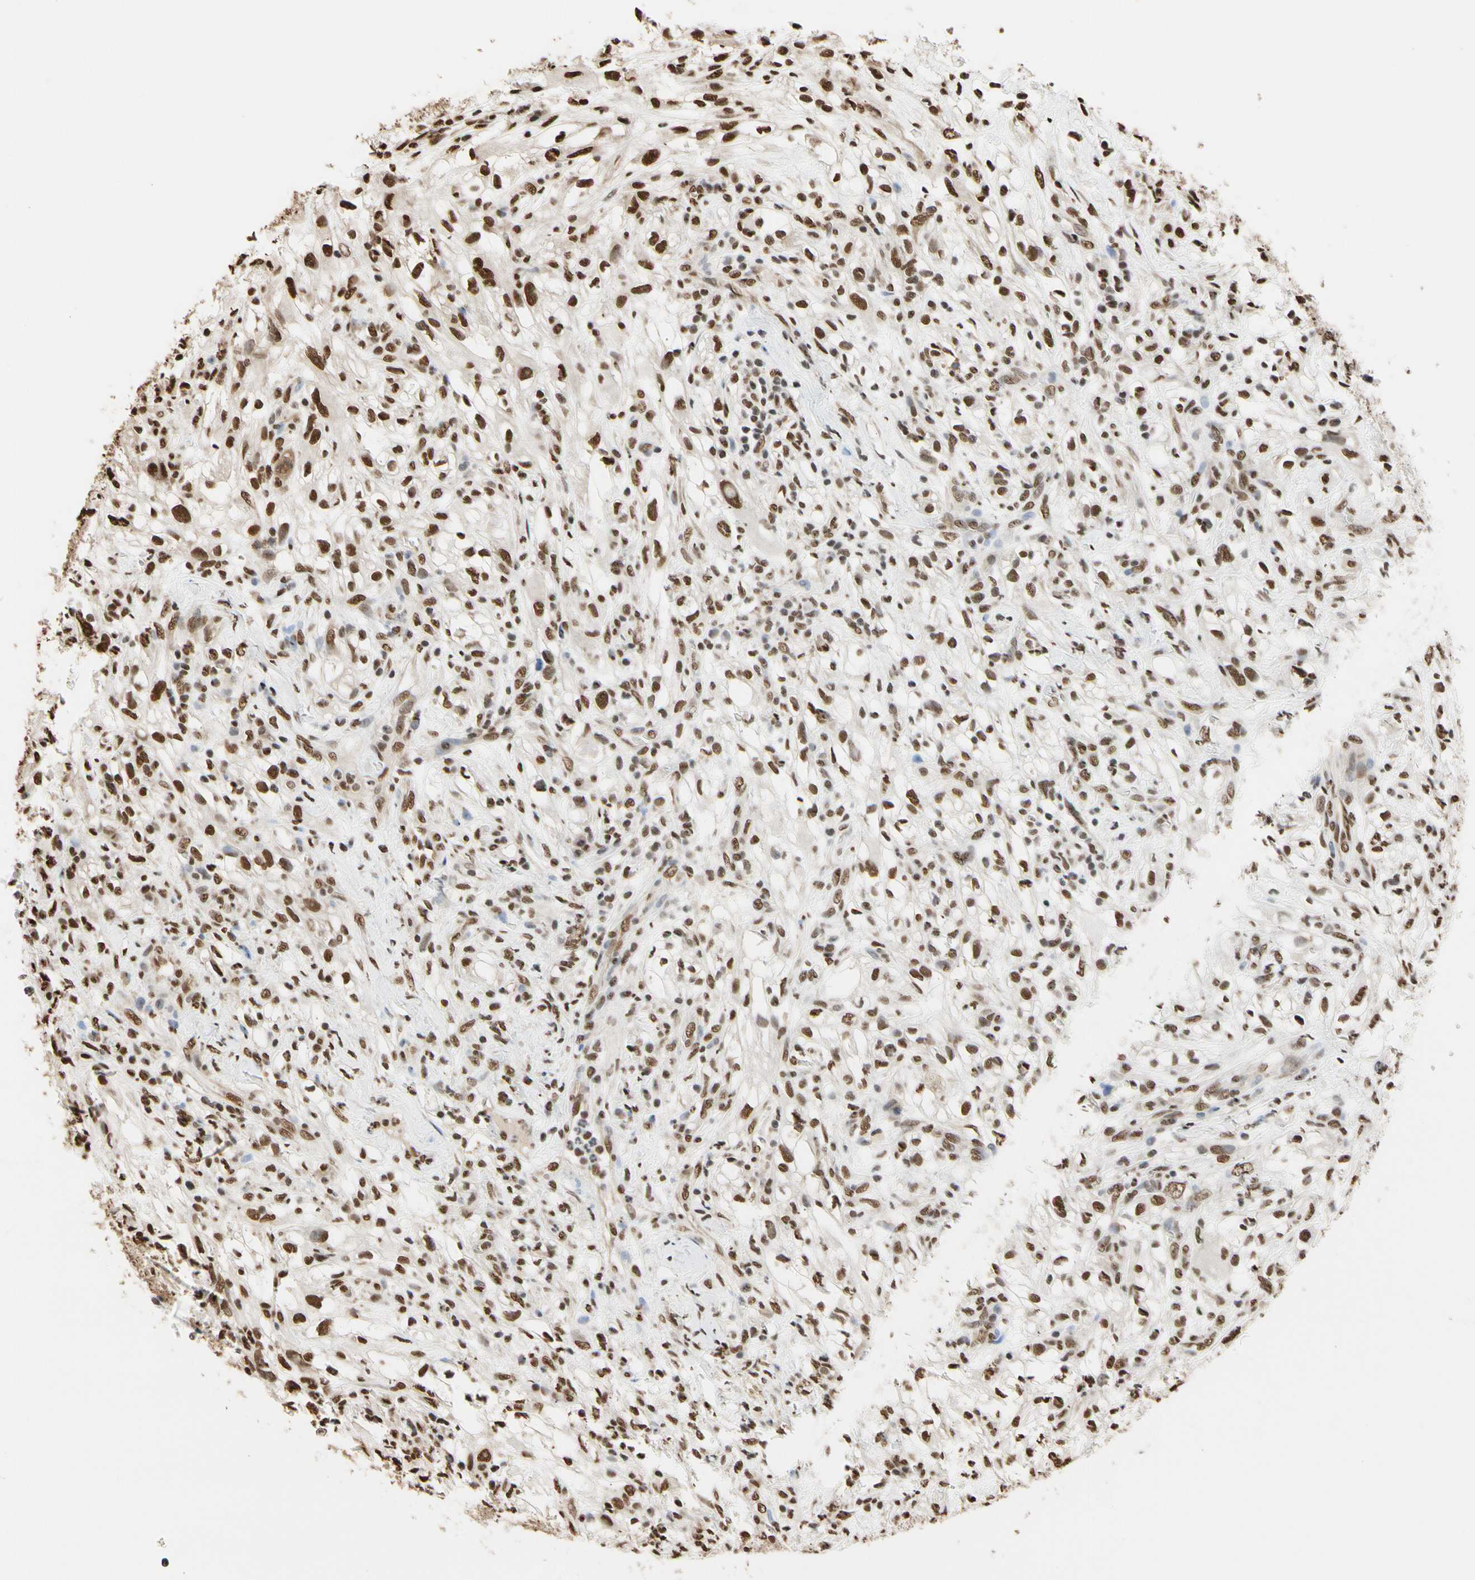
{"staining": {"intensity": "strong", "quantity": ">75%", "location": "nuclear"}, "tissue": "renal cancer", "cell_type": "Tumor cells", "image_type": "cancer", "snomed": [{"axis": "morphology", "description": "Adenocarcinoma, NOS"}, {"axis": "topography", "description": "Kidney"}], "caption": "Immunohistochemical staining of human renal adenocarcinoma exhibits high levels of strong nuclear protein positivity in approximately >75% of tumor cells.", "gene": "HNRNPK", "patient": {"sex": "female", "age": 60}}